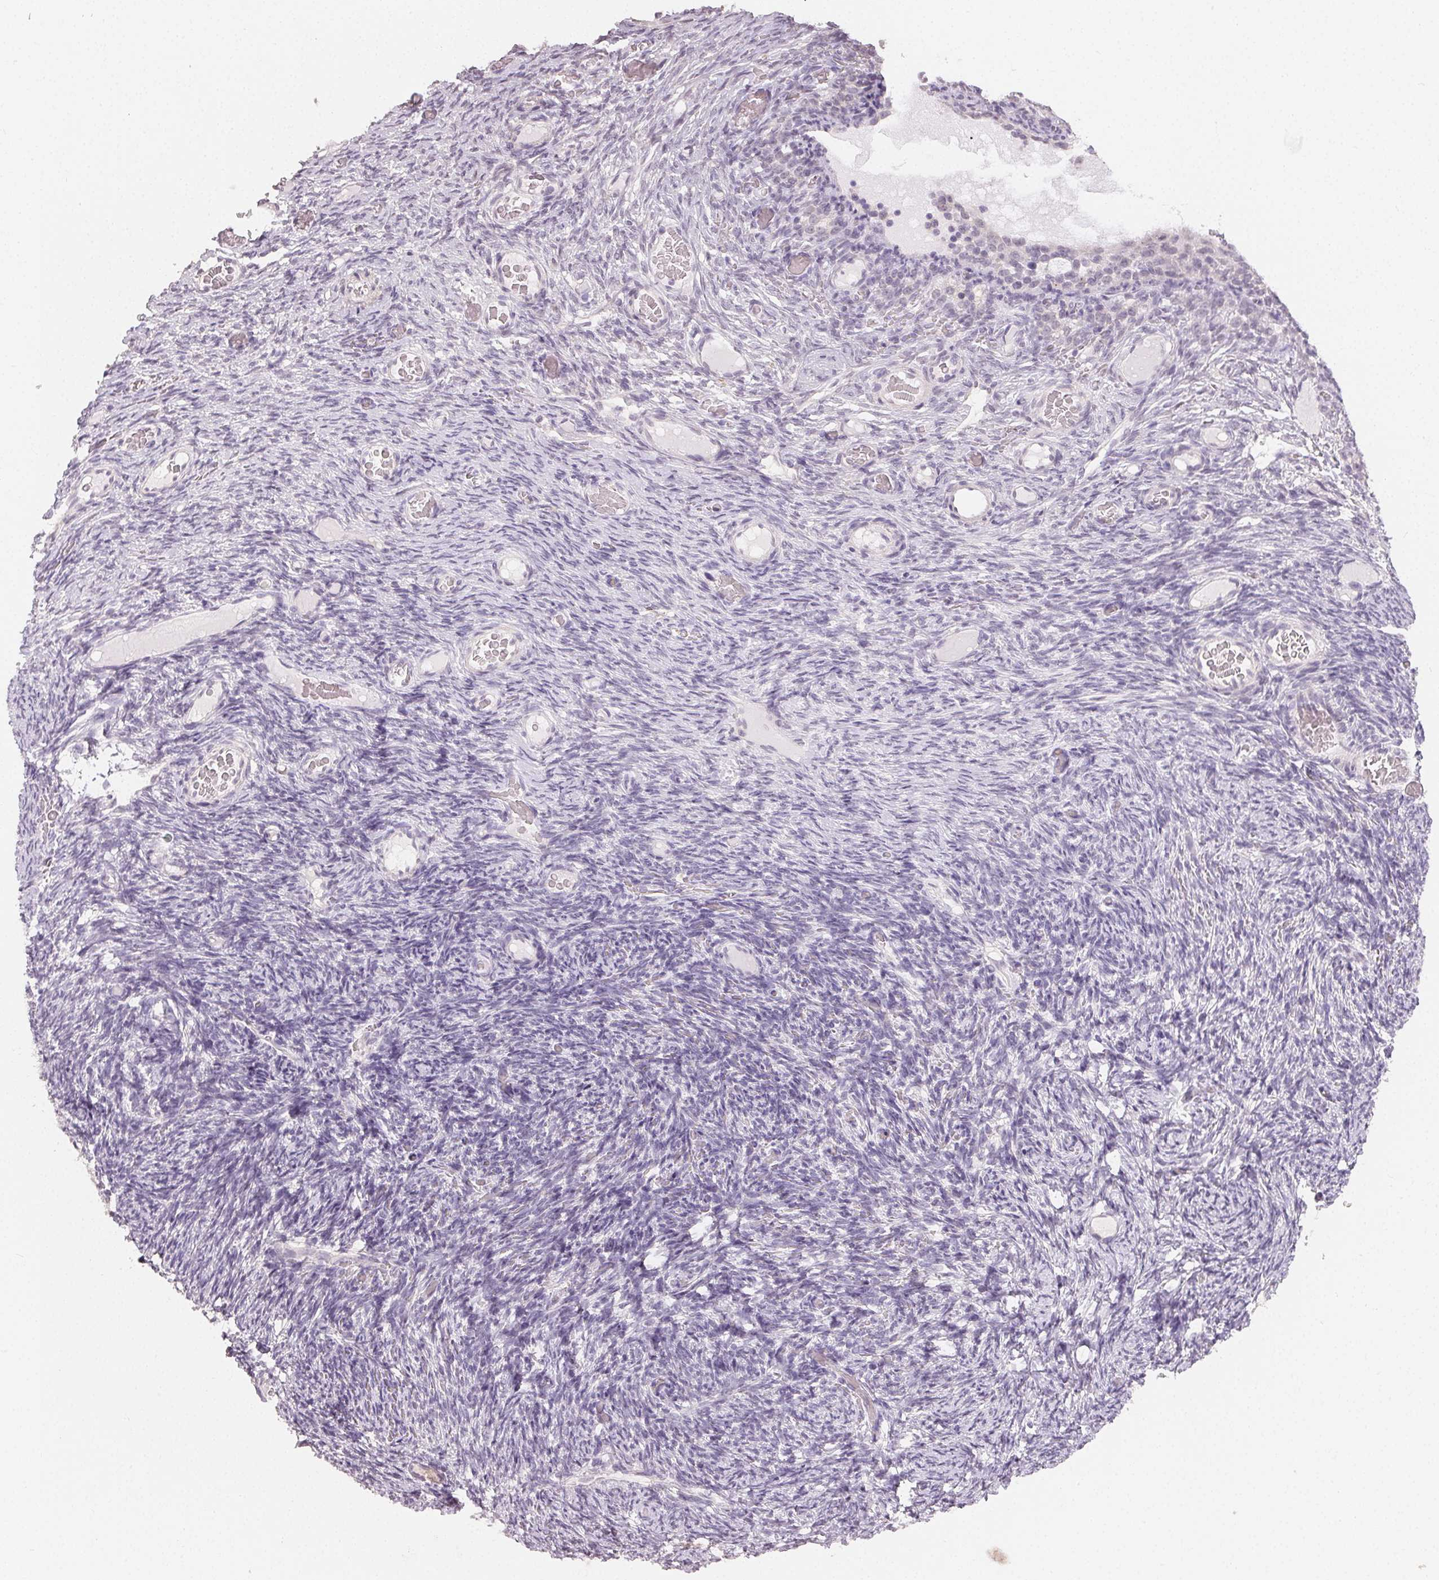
{"staining": {"intensity": "negative", "quantity": "none", "location": "none"}, "tissue": "ovary", "cell_type": "Follicle cells", "image_type": "normal", "snomed": [{"axis": "morphology", "description": "Normal tissue, NOS"}, {"axis": "topography", "description": "Ovary"}], "caption": "IHC photomicrograph of unremarkable ovary: human ovary stained with DAB shows no significant protein expression in follicle cells.", "gene": "TMEM174", "patient": {"sex": "female", "age": 34}}